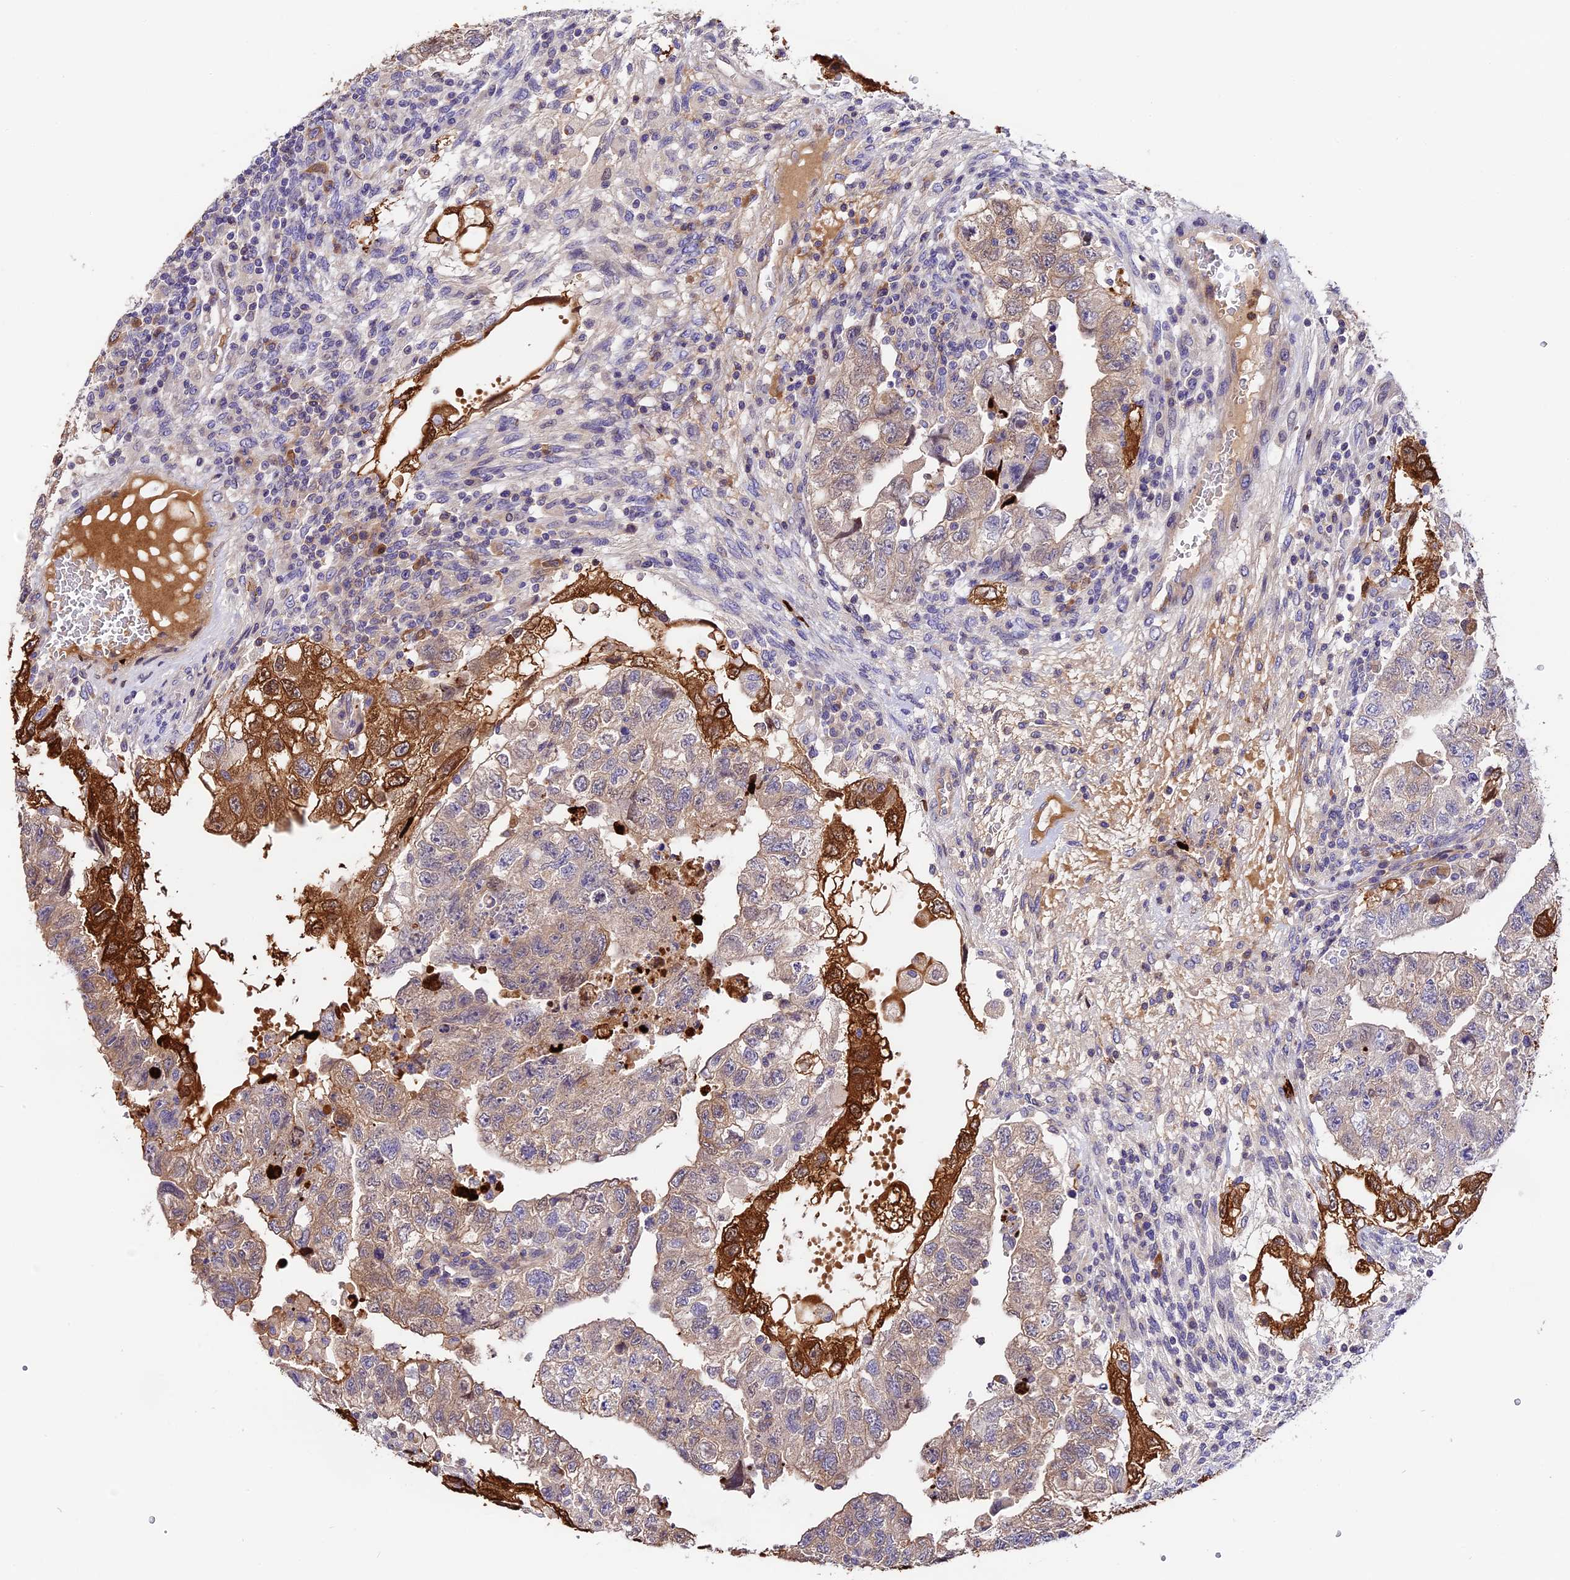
{"staining": {"intensity": "strong", "quantity": "<25%", "location": "cytoplasmic/membranous,nuclear"}, "tissue": "testis cancer", "cell_type": "Tumor cells", "image_type": "cancer", "snomed": [{"axis": "morphology", "description": "Carcinoma, Embryonal, NOS"}, {"axis": "topography", "description": "Testis"}], "caption": "Immunohistochemical staining of testis embryonal carcinoma displays medium levels of strong cytoplasmic/membranous and nuclear positivity in approximately <25% of tumor cells.", "gene": "MAP3K7CL", "patient": {"sex": "male", "age": 36}}